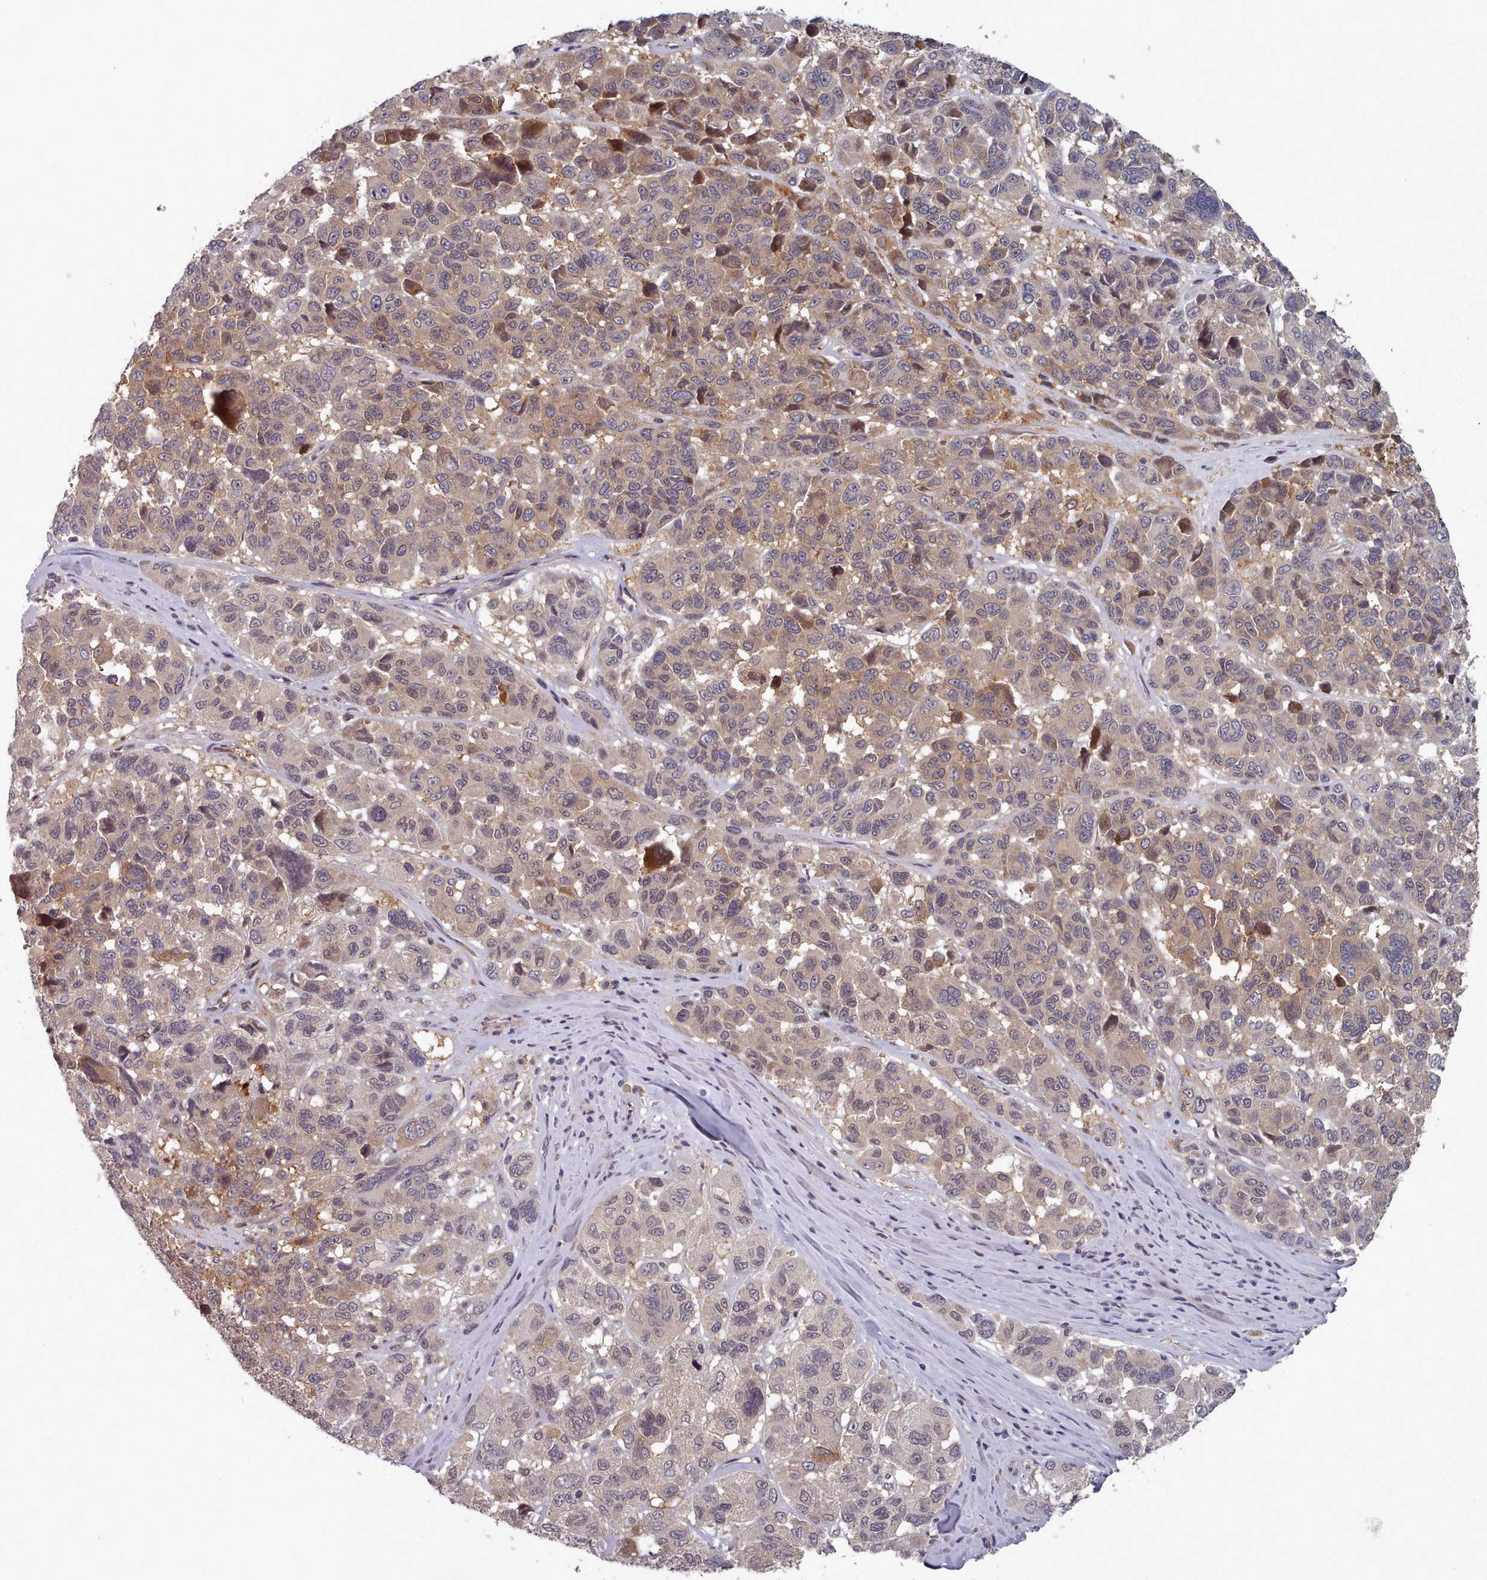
{"staining": {"intensity": "moderate", "quantity": "<25%", "location": "cytoplasmic/membranous"}, "tissue": "melanoma", "cell_type": "Tumor cells", "image_type": "cancer", "snomed": [{"axis": "morphology", "description": "Malignant melanoma, NOS"}, {"axis": "topography", "description": "Skin"}], "caption": "Immunohistochemical staining of melanoma reveals low levels of moderate cytoplasmic/membranous positivity in approximately <25% of tumor cells.", "gene": "HYAL3", "patient": {"sex": "female", "age": 66}}